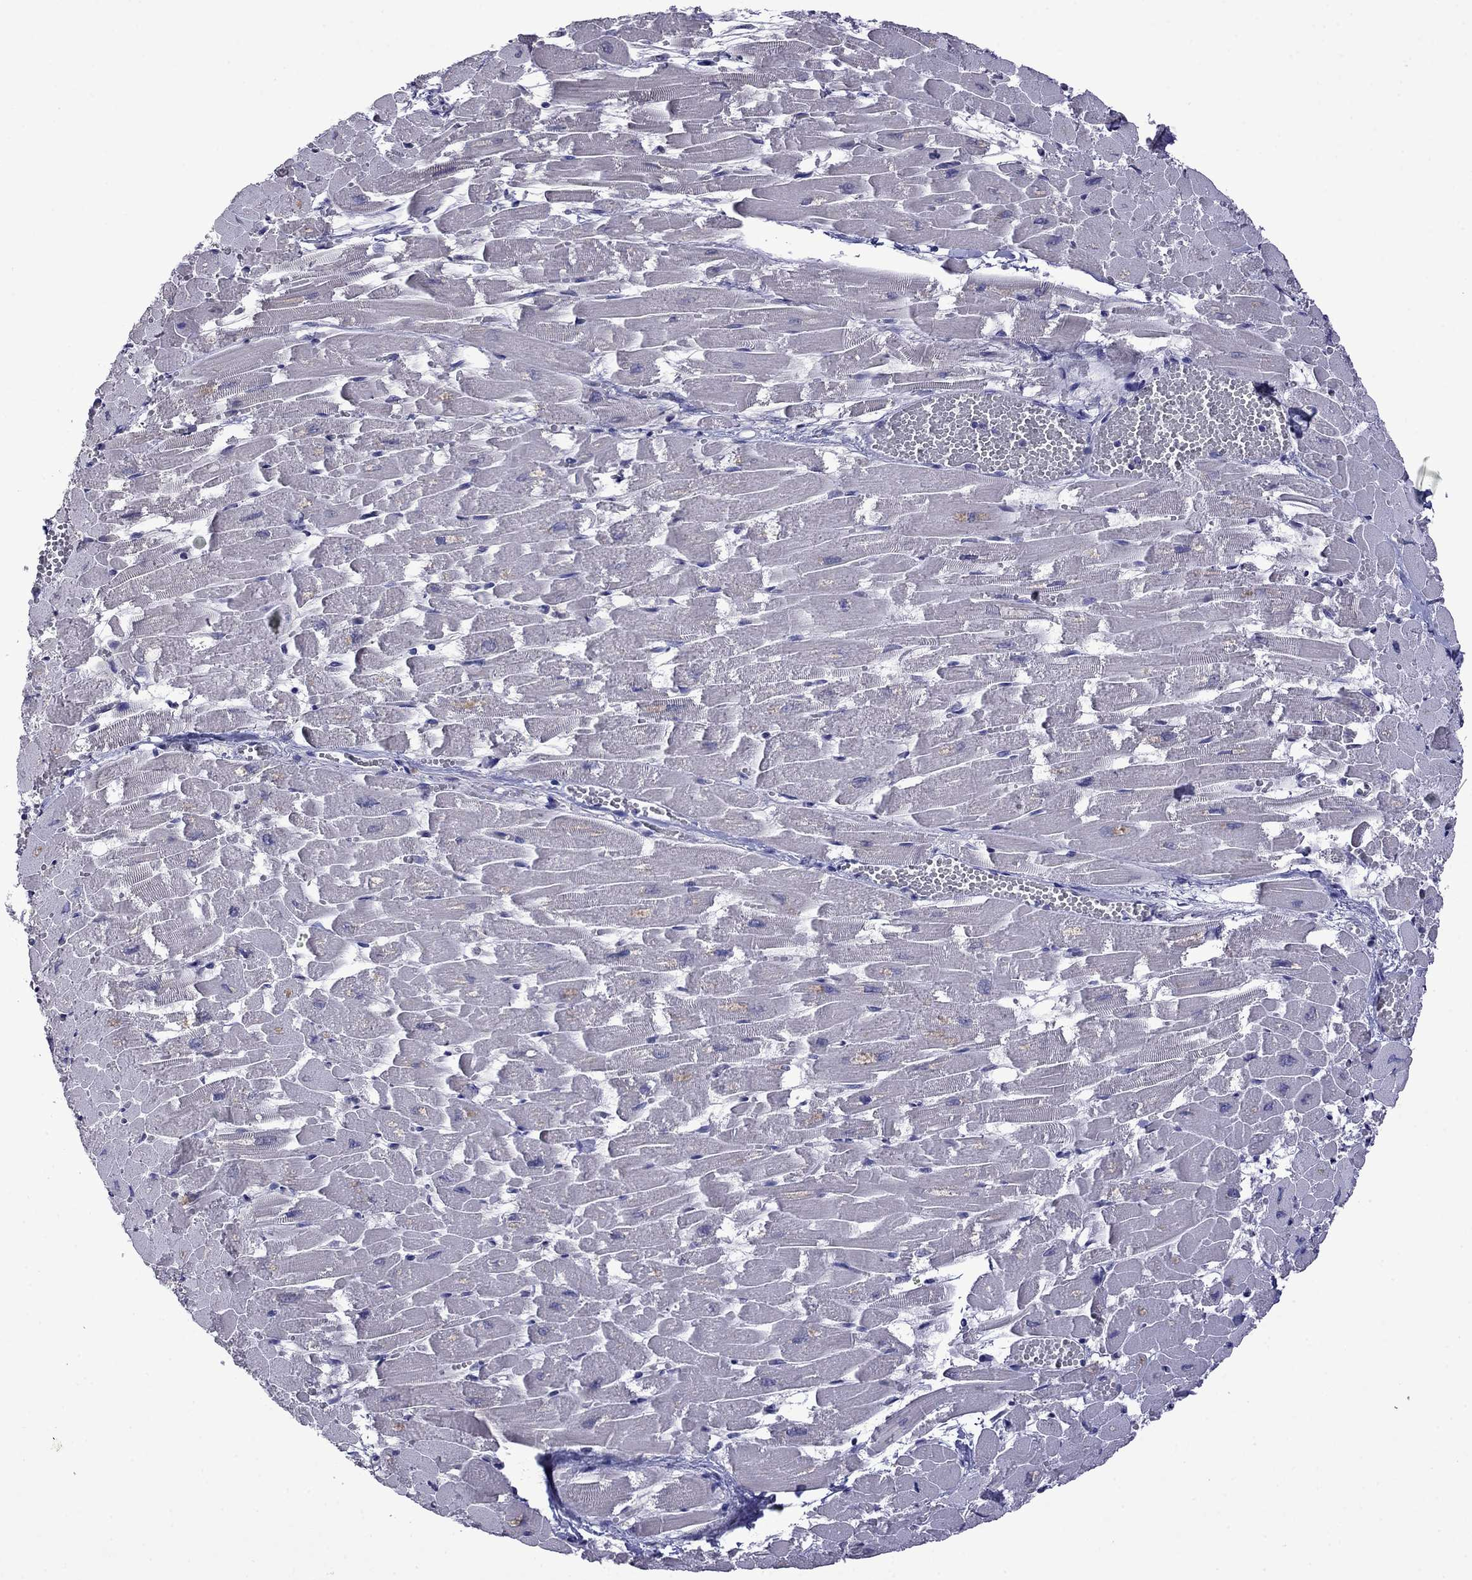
{"staining": {"intensity": "negative", "quantity": "none", "location": "none"}, "tissue": "heart muscle", "cell_type": "Cardiomyocytes", "image_type": "normal", "snomed": [{"axis": "morphology", "description": "Normal tissue, NOS"}, {"axis": "topography", "description": "Heart"}], "caption": "Heart muscle stained for a protein using immunohistochemistry reveals no staining cardiomyocytes.", "gene": "STAR", "patient": {"sex": "female", "age": 52}}